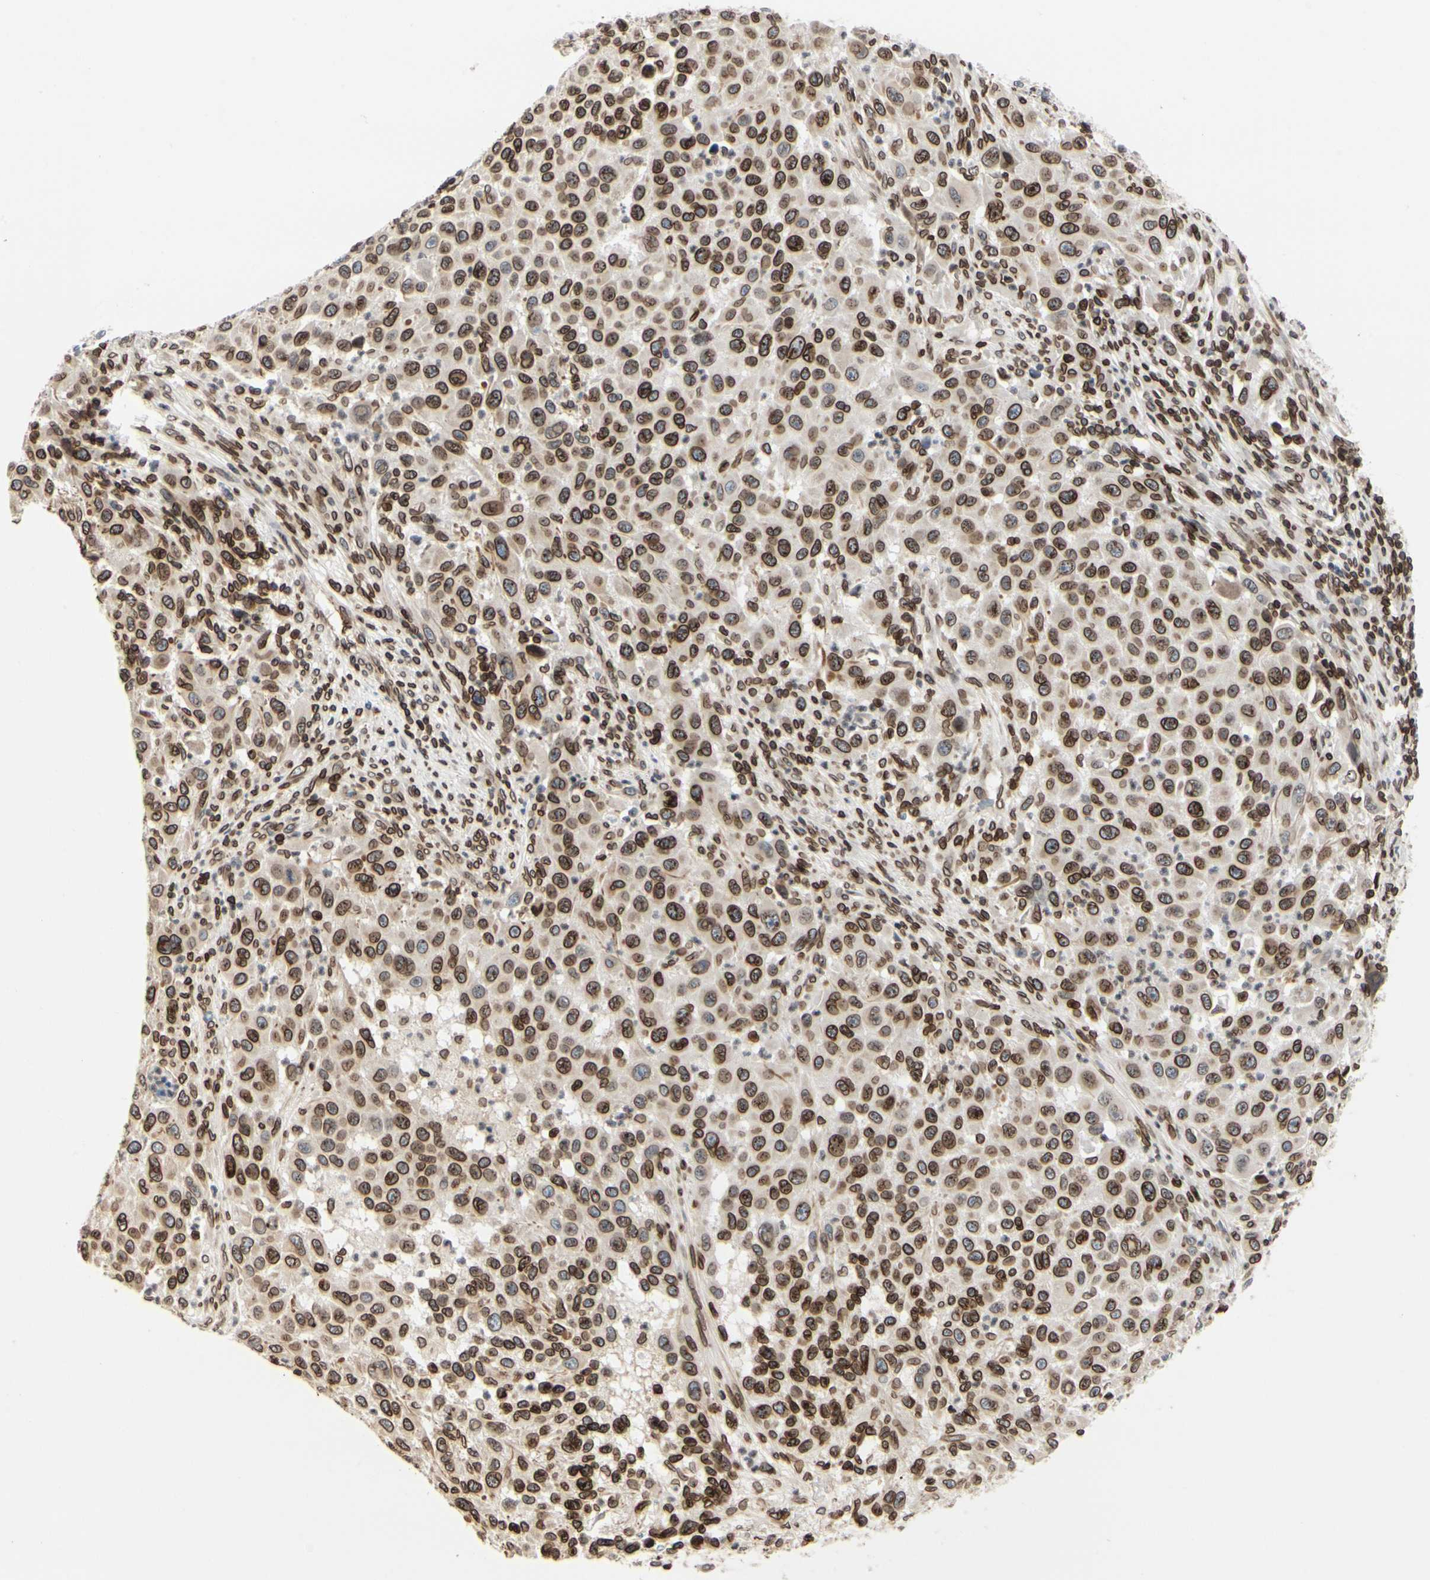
{"staining": {"intensity": "strong", "quantity": ">75%", "location": "cytoplasmic/membranous,nuclear"}, "tissue": "melanoma", "cell_type": "Tumor cells", "image_type": "cancer", "snomed": [{"axis": "morphology", "description": "Malignant melanoma, Metastatic site"}, {"axis": "topography", "description": "Lymph node"}], "caption": "A high amount of strong cytoplasmic/membranous and nuclear expression is seen in about >75% of tumor cells in malignant melanoma (metastatic site) tissue.", "gene": "TMPO", "patient": {"sex": "male", "age": 61}}